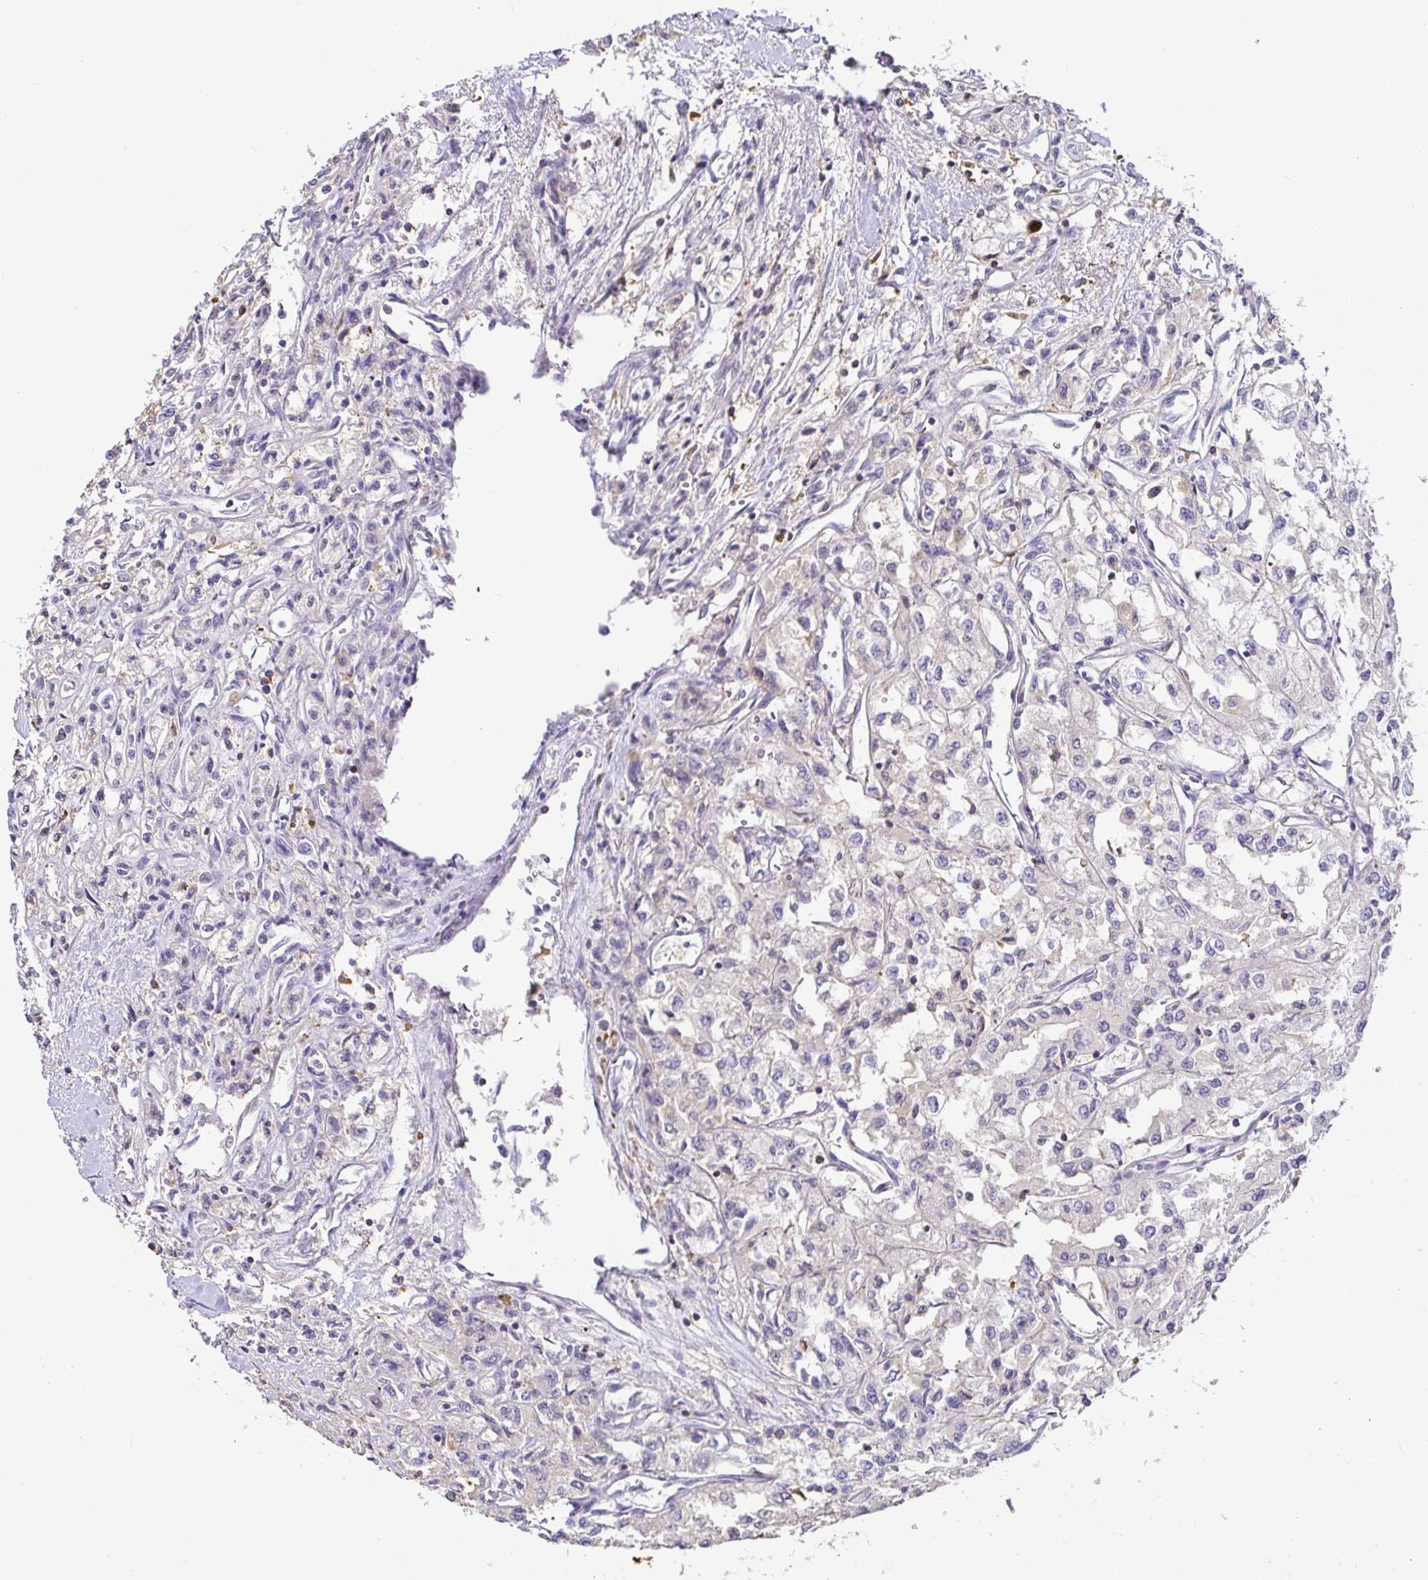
{"staining": {"intensity": "negative", "quantity": "none", "location": "none"}, "tissue": "renal cancer", "cell_type": "Tumor cells", "image_type": "cancer", "snomed": [{"axis": "morphology", "description": "Adenocarcinoma, NOS"}, {"axis": "topography", "description": "Kidney"}], "caption": "This is an IHC histopathology image of human renal cancer (adenocarcinoma). There is no staining in tumor cells.", "gene": "SKAP1", "patient": {"sex": "male", "age": 56}}